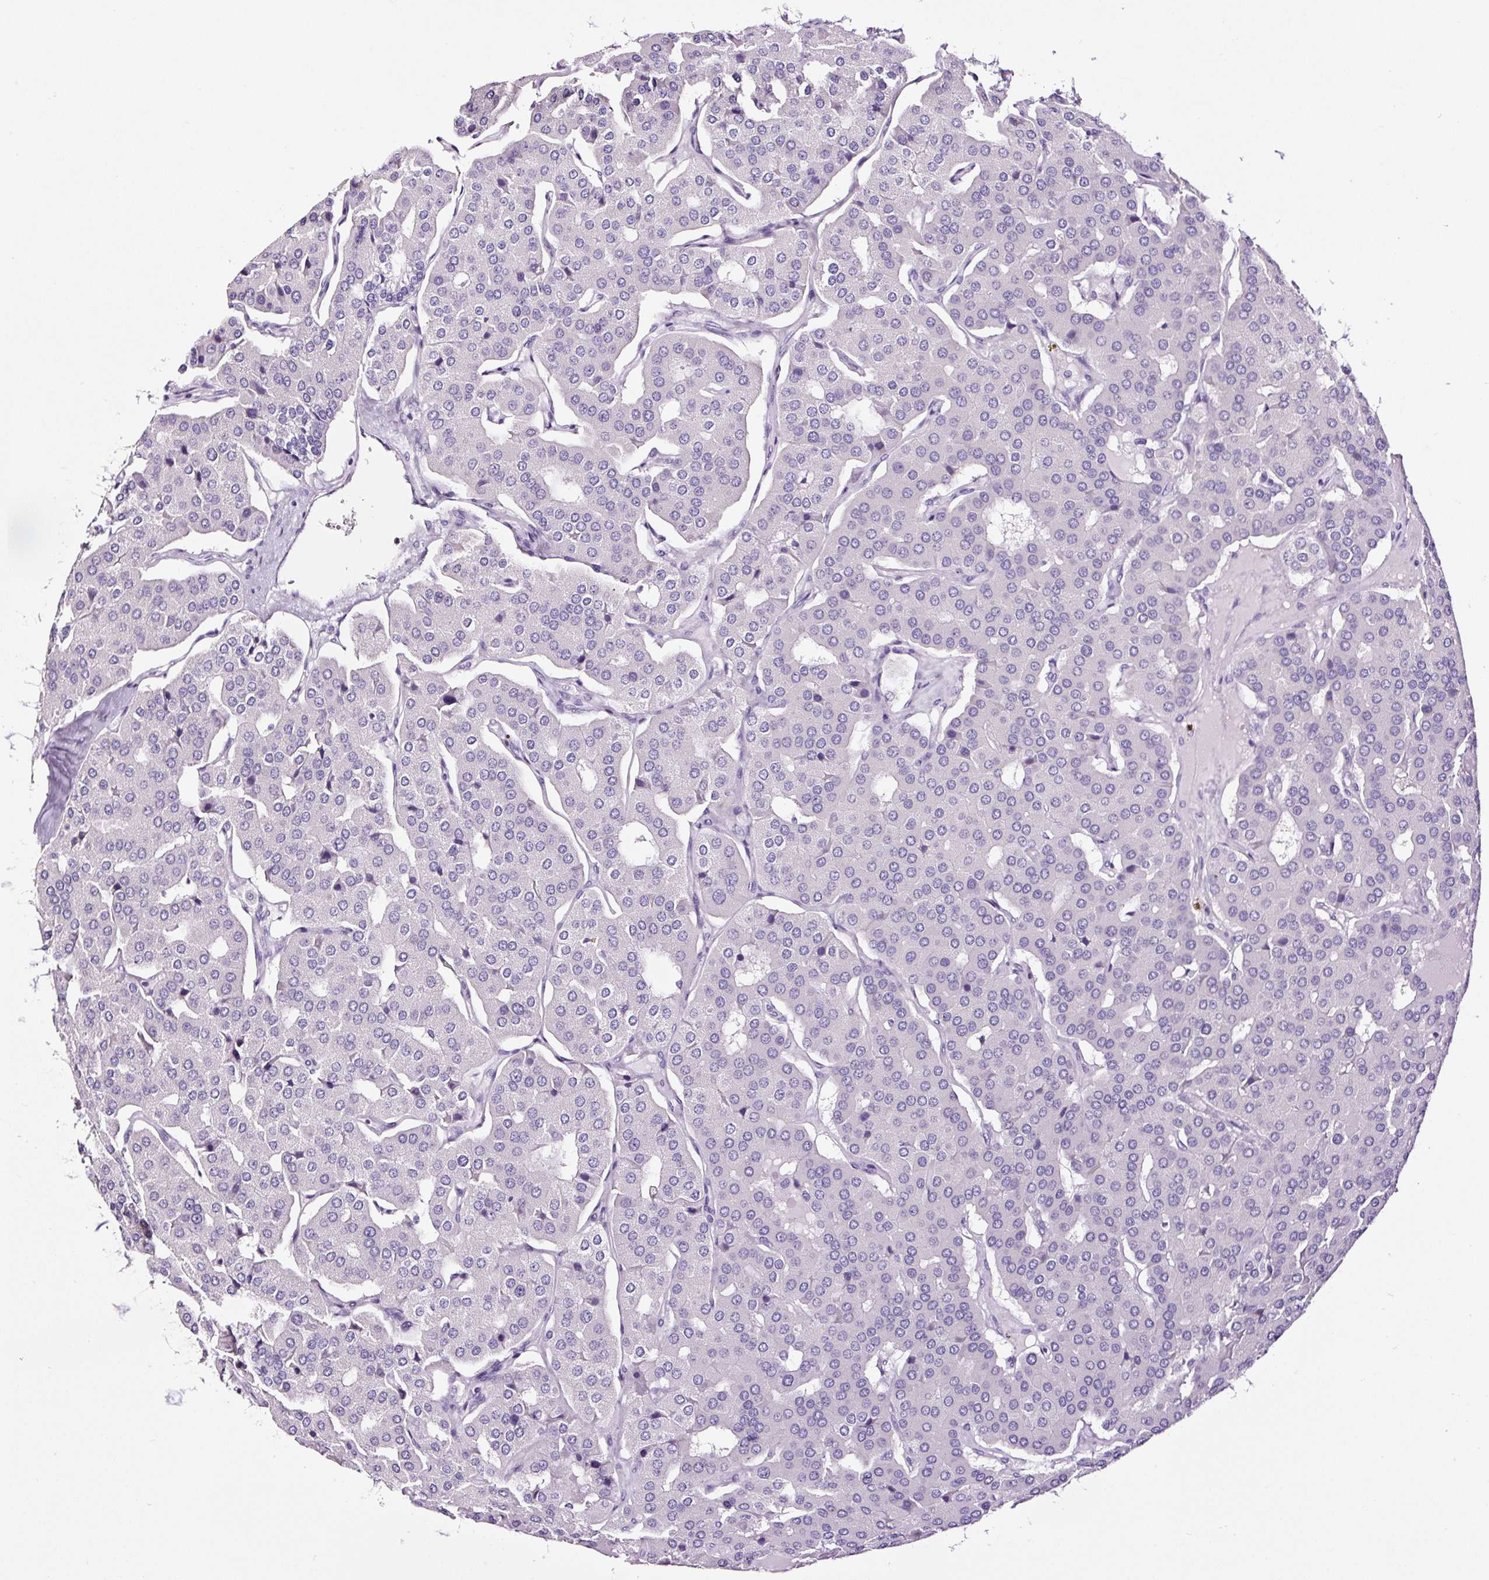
{"staining": {"intensity": "negative", "quantity": "none", "location": "none"}, "tissue": "parathyroid gland", "cell_type": "Glandular cells", "image_type": "normal", "snomed": [{"axis": "morphology", "description": "Normal tissue, NOS"}, {"axis": "morphology", "description": "Adenoma, NOS"}, {"axis": "topography", "description": "Parathyroid gland"}], "caption": "Glandular cells are negative for brown protein staining in unremarkable parathyroid gland. (DAB immunohistochemistry with hematoxylin counter stain).", "gene": "NPHS2", "patient": {"sex": "female", "age": 86}}